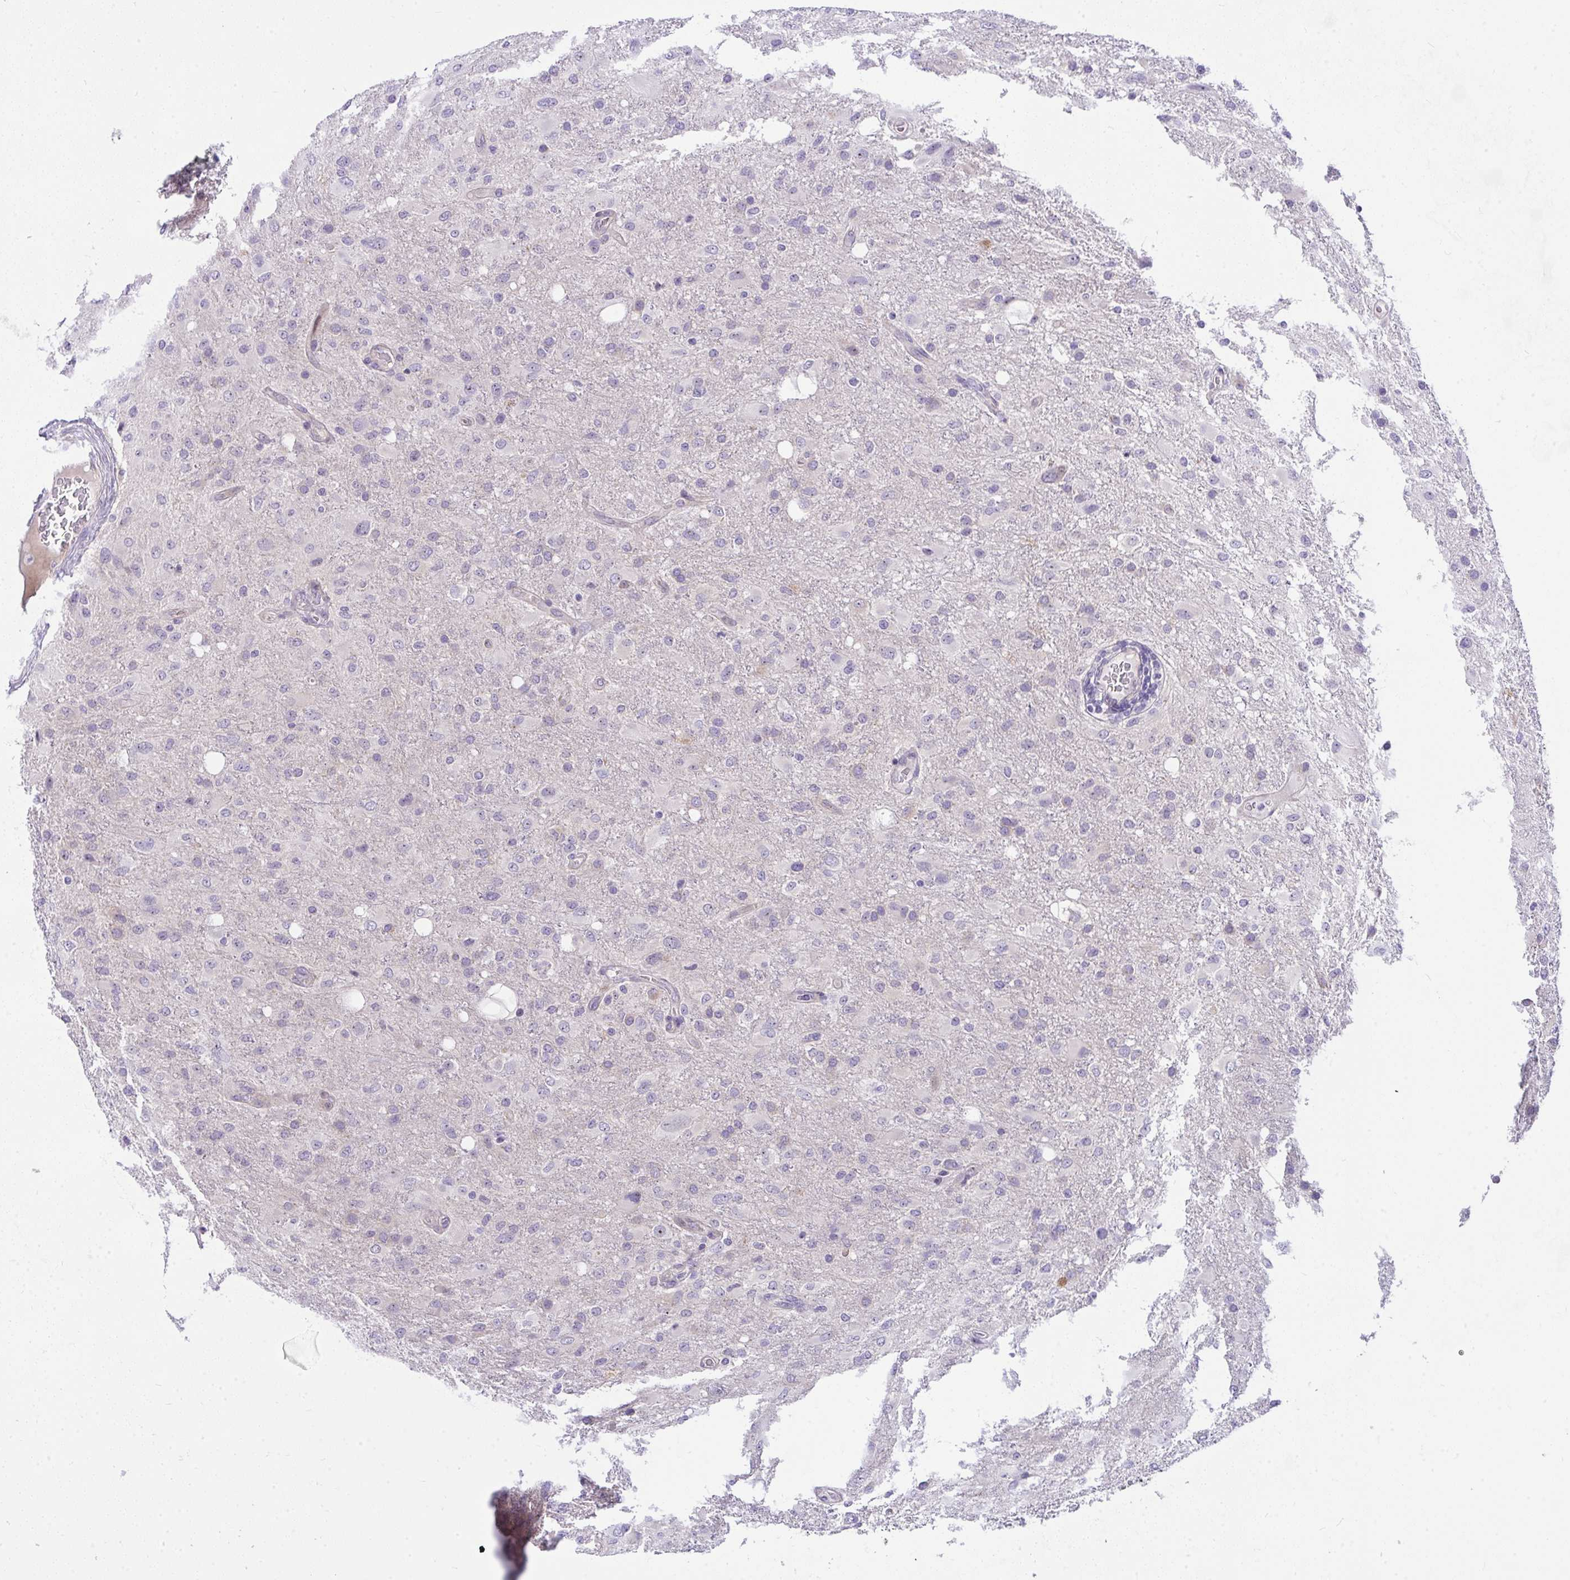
{"staining": {"intensity": "negative", "quantity": "none", "location": "none"}, "tissue": "glioma", "cell_type": "Tumor cells", "image_type": "cancer", "snomed": [{"axis": "morphology", "description": "Glioma, malignant, High grade"}, {"axis": "topography", "description": "Brain"}], "caption": "Protein analysis of glioma reveals no significant expression in tumor cells.", "gene": "NFXL1", "patient": {"sex": "male", "age": 53}}